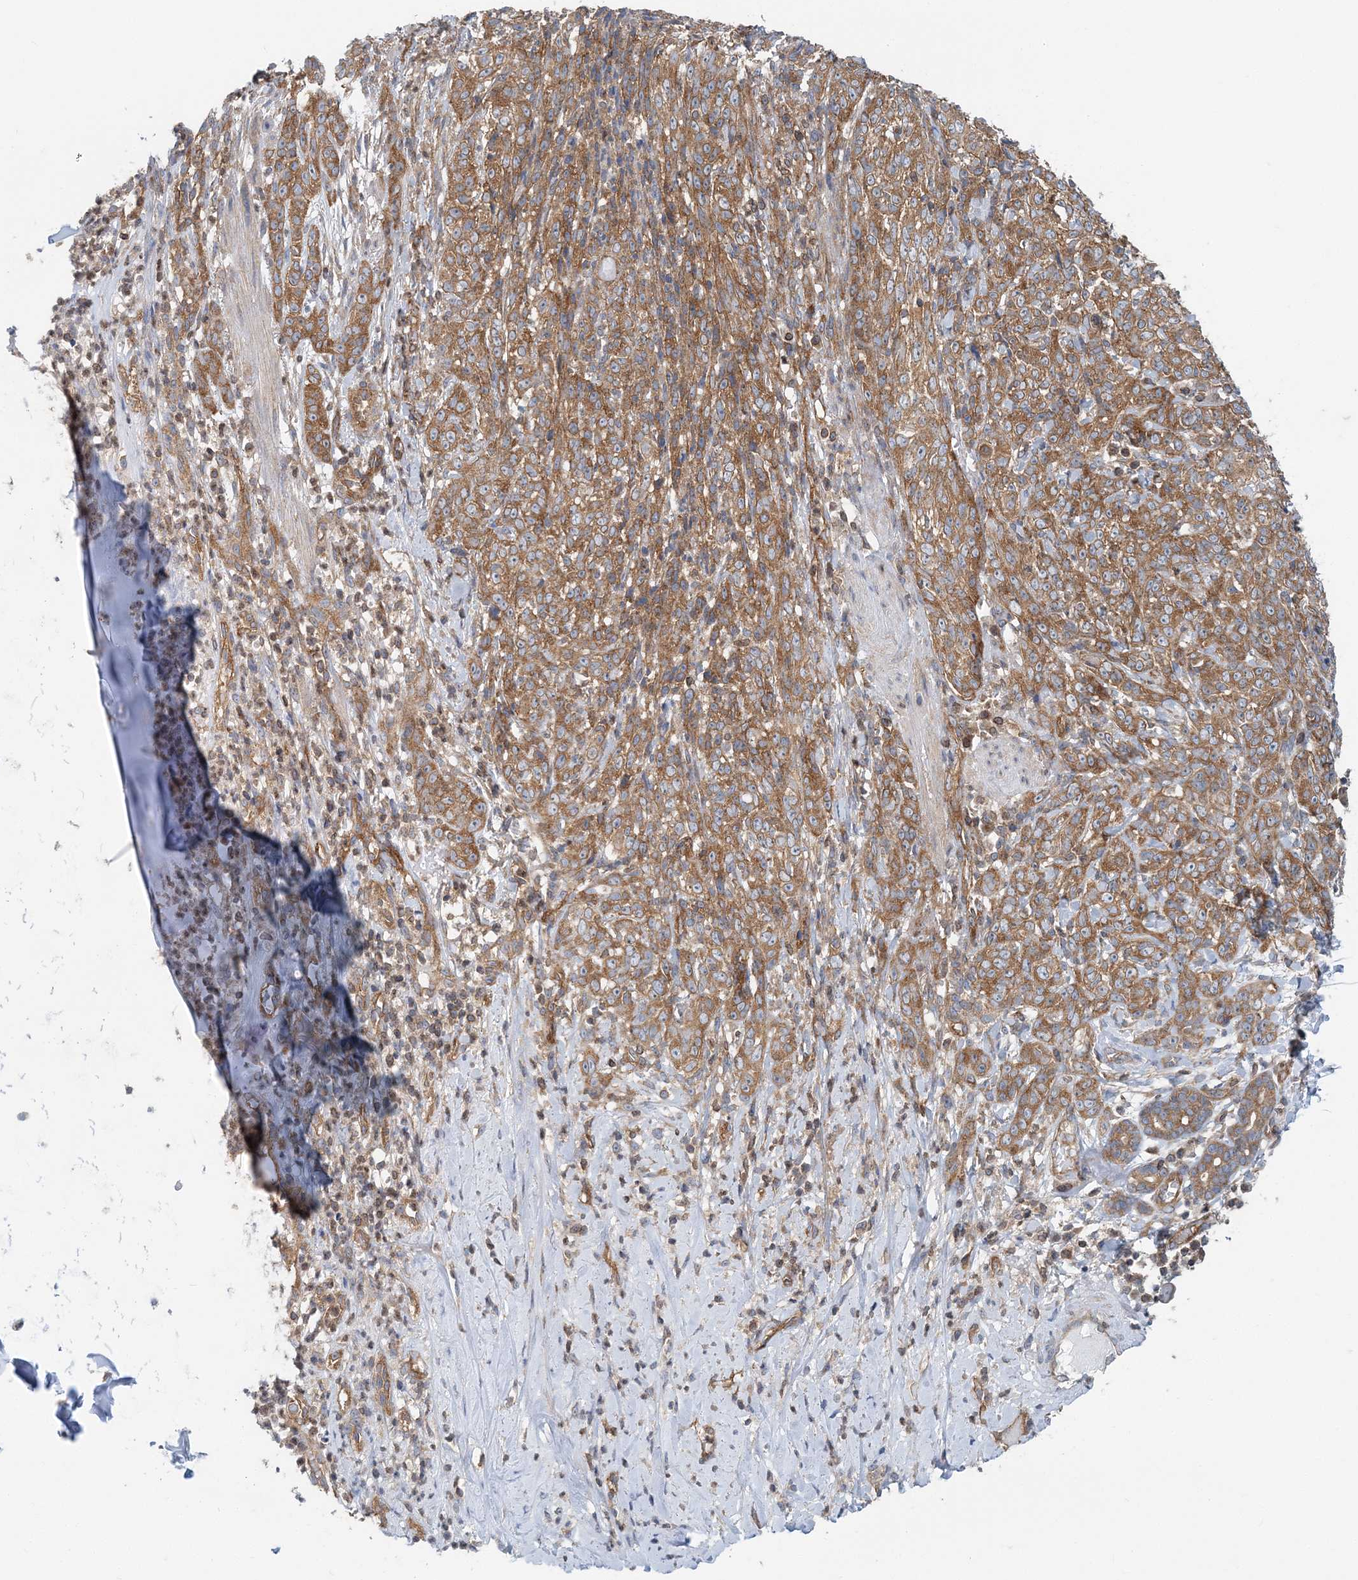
{"staining": {"intensity": "negative", "quantity": "none", "location": "none"}, "tissue": "adipose tissue", "cell_type": "Adipocytes", "image_type": "normal", "snomed": [{"axis": "morphology", "description": "Normal tissue, NOS"}, {"axis": "morphology", "description": "Basal cell carcinoma"}, {"axis": "topography", "description": "Cartilage tissue"}, {"axis": "topography", "description": "Nasopharynx"}, {"axis": "topography", "description": "Oral tissue"}], "caption": "Micrograph shows no protein positivity in adipocytes of normal adipose tissue.", "gene": "MOB4", "patient": {"sex": "female", "age": 77}}